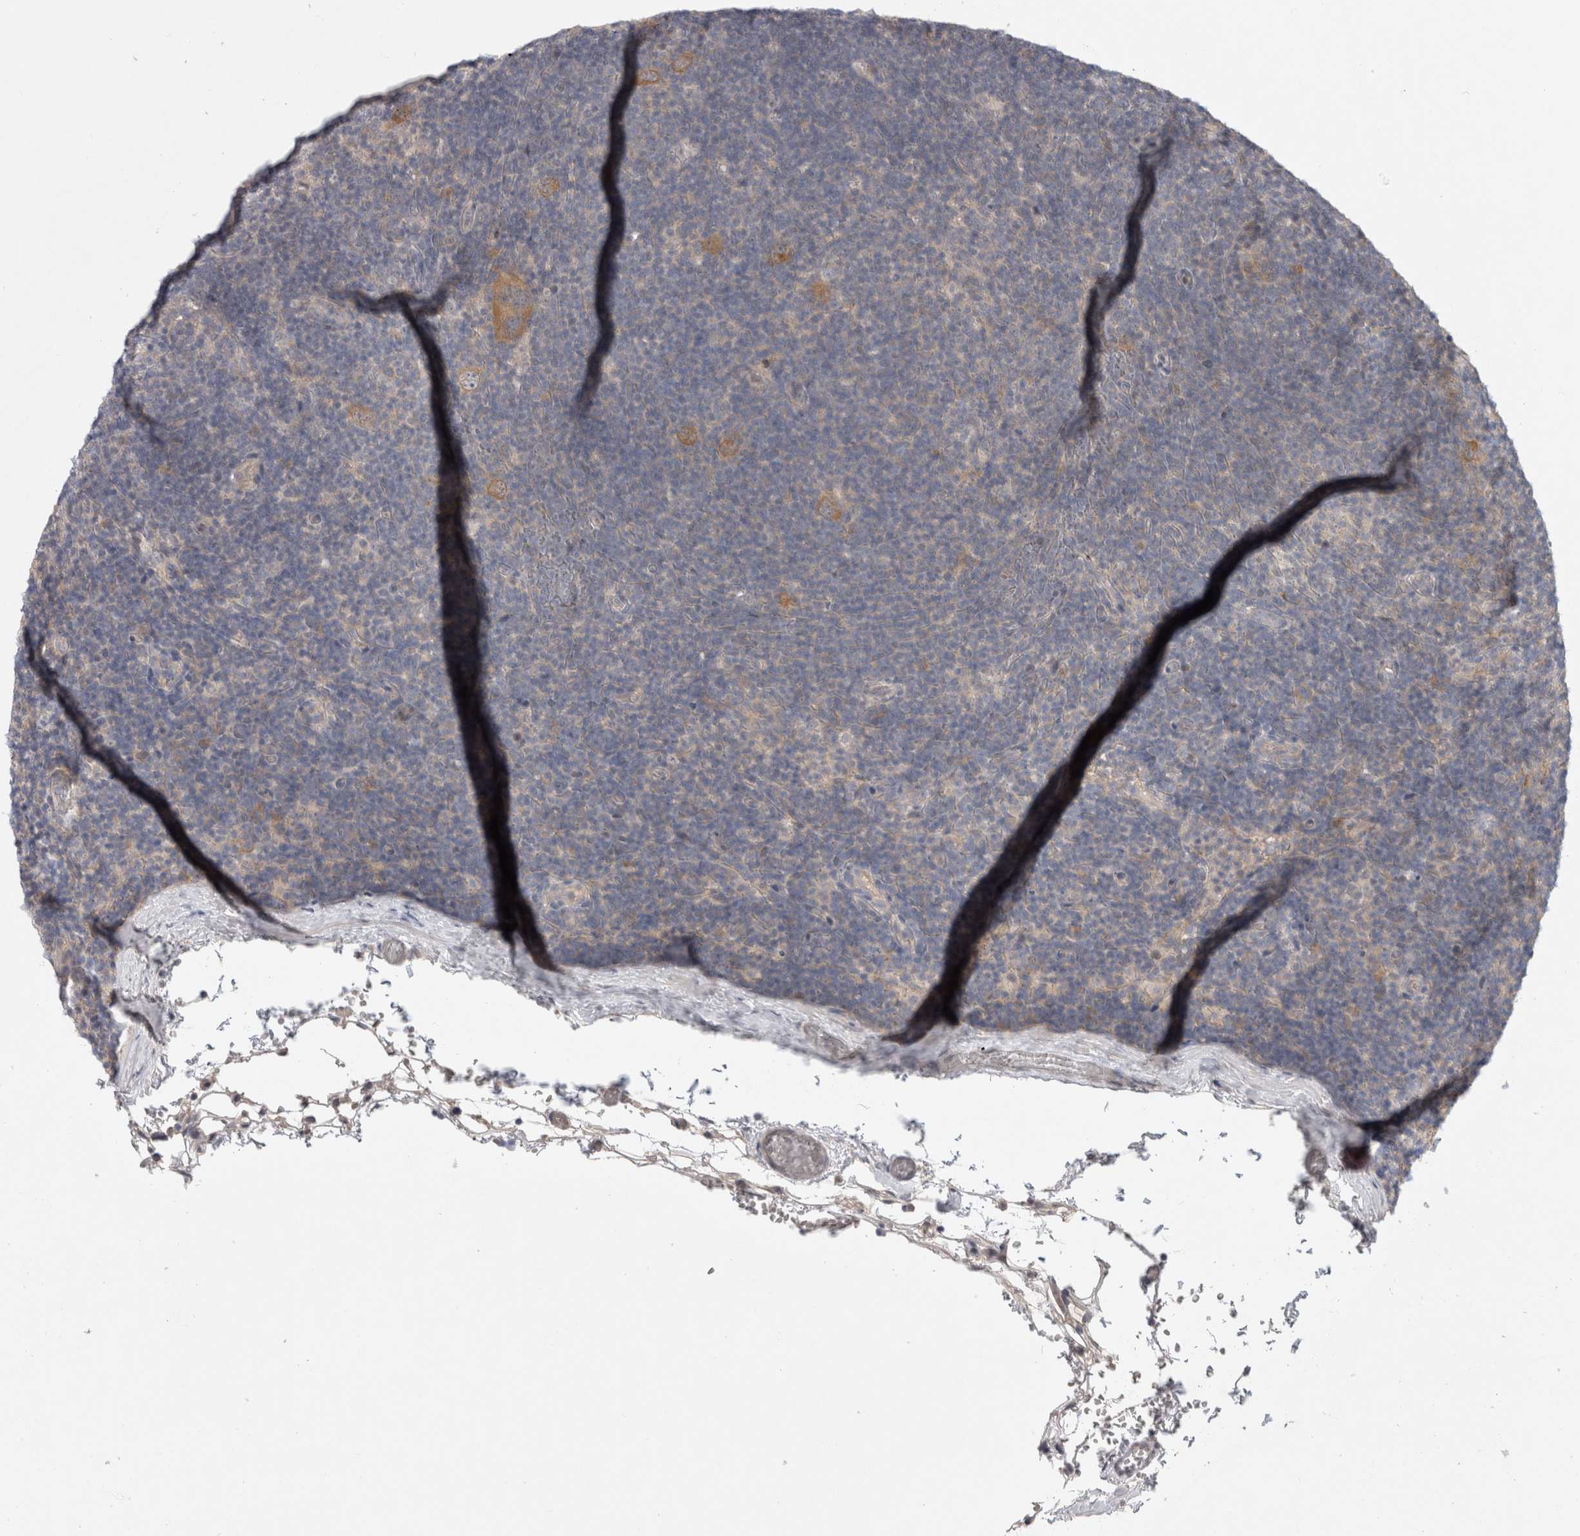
{"staining": {"intensity": "moderate", "quantity": ">75%", "location": "cytoplasmic/membranous"}, "tissue": "lymphoma", "cell_type": "Tumor cells", "image_type": "cancer", "snomed": [{"axis": "morphology", "description": "Hodgkin's disease, NOS"}, {"axis": "topography", "description": "Lymph node"}], "caption": "There is medium levels of moderate cytoplasmic/membranous expression in tumor cells of Hodgkin's disease, as demonstrated by immunohistochemical staining (brown color).", "gene": "CERS3", "patient": {"sex": "female", "age": 57}}